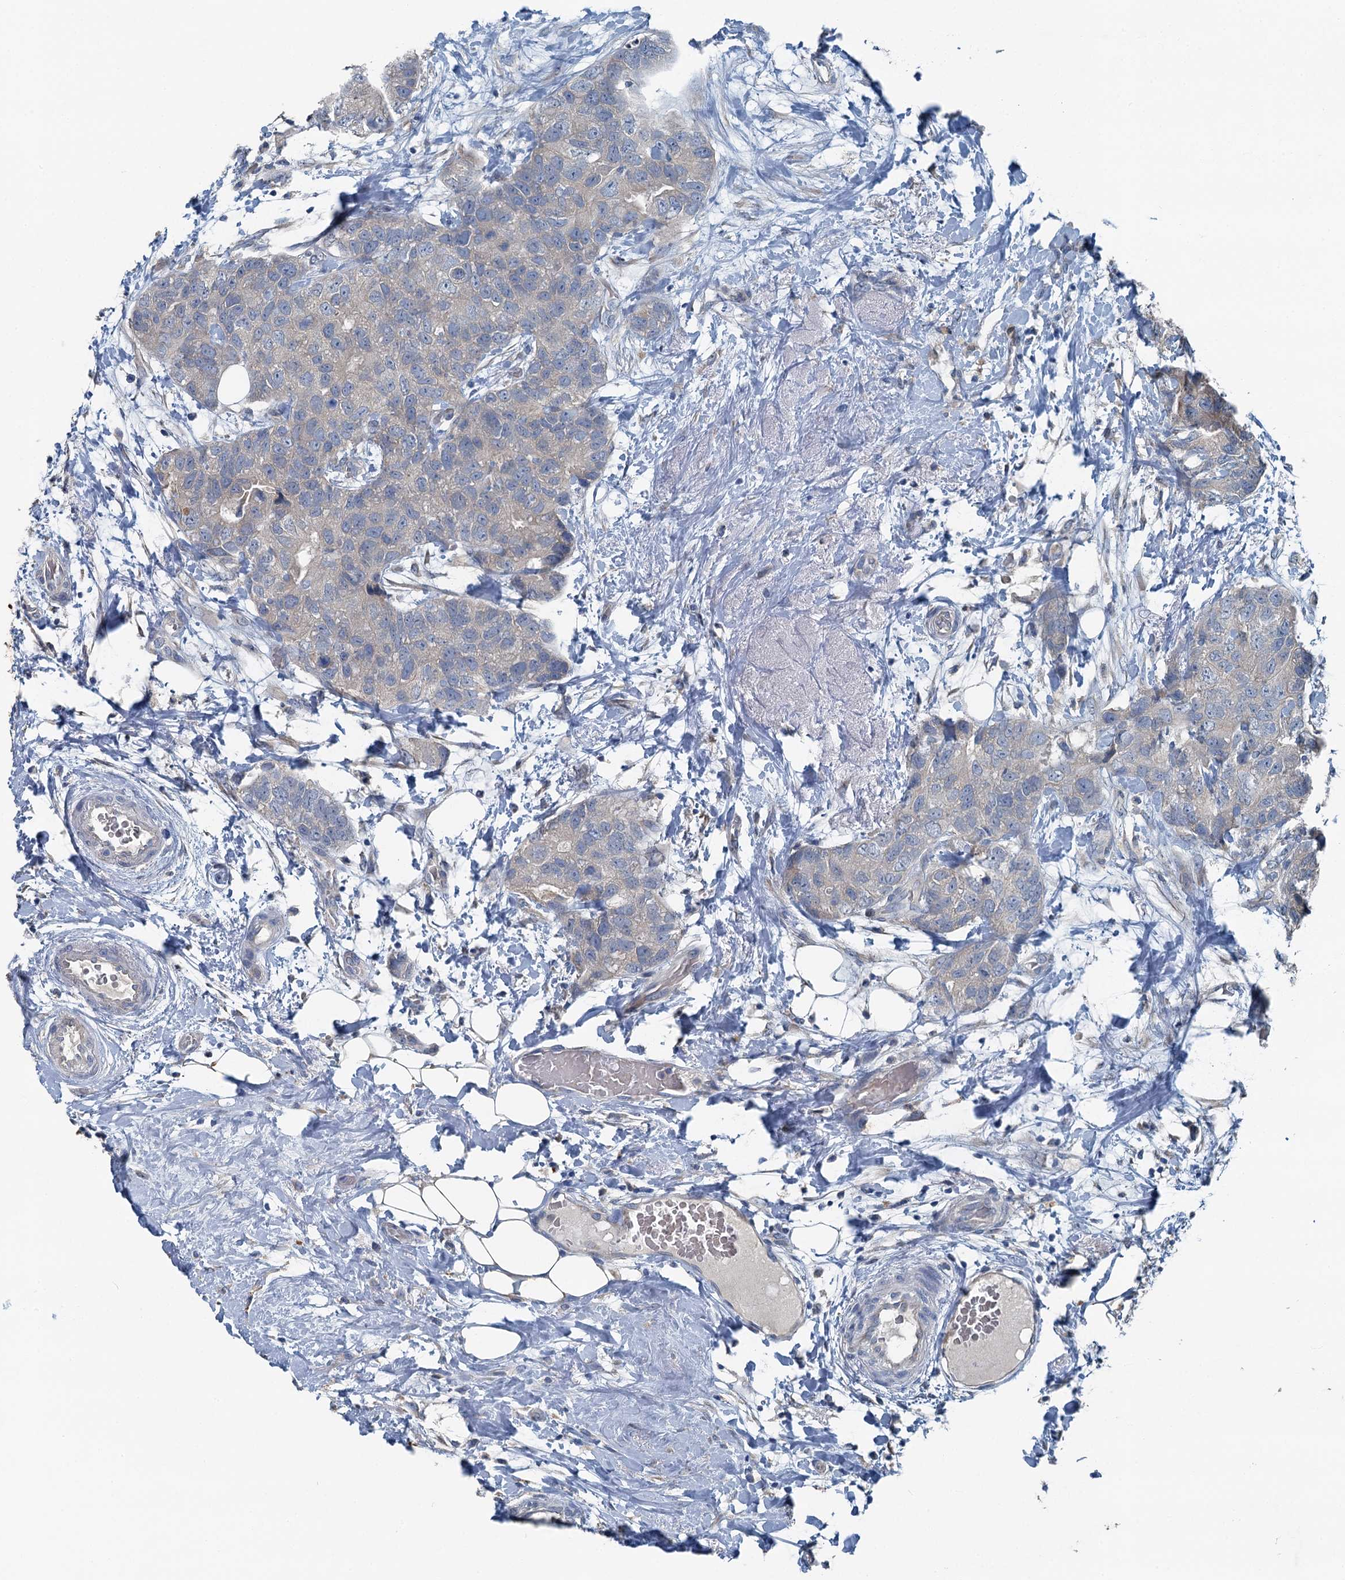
{"staining": {"intensity": "negative", "quantity": "none", "location": "none"}, "tissue": "breast cancer", "cell_type": "Tumor cells", "image_type": "cancer", "snomed": [{"axis": "morphology", "description": "Duct carcinoma"}, {"axis": "topography", "description": "Breast"}], "caption": "Immunohistochemistry image of neoplastic tissue: human breast cancer (intraductal carcinoma) stained with DAB (3,3'-diaminobenzidine) demonstrates no significant protein positivity in tumor cells.", "gene": "C6orf120", "patient": {"sex": "female", "age": 62}}